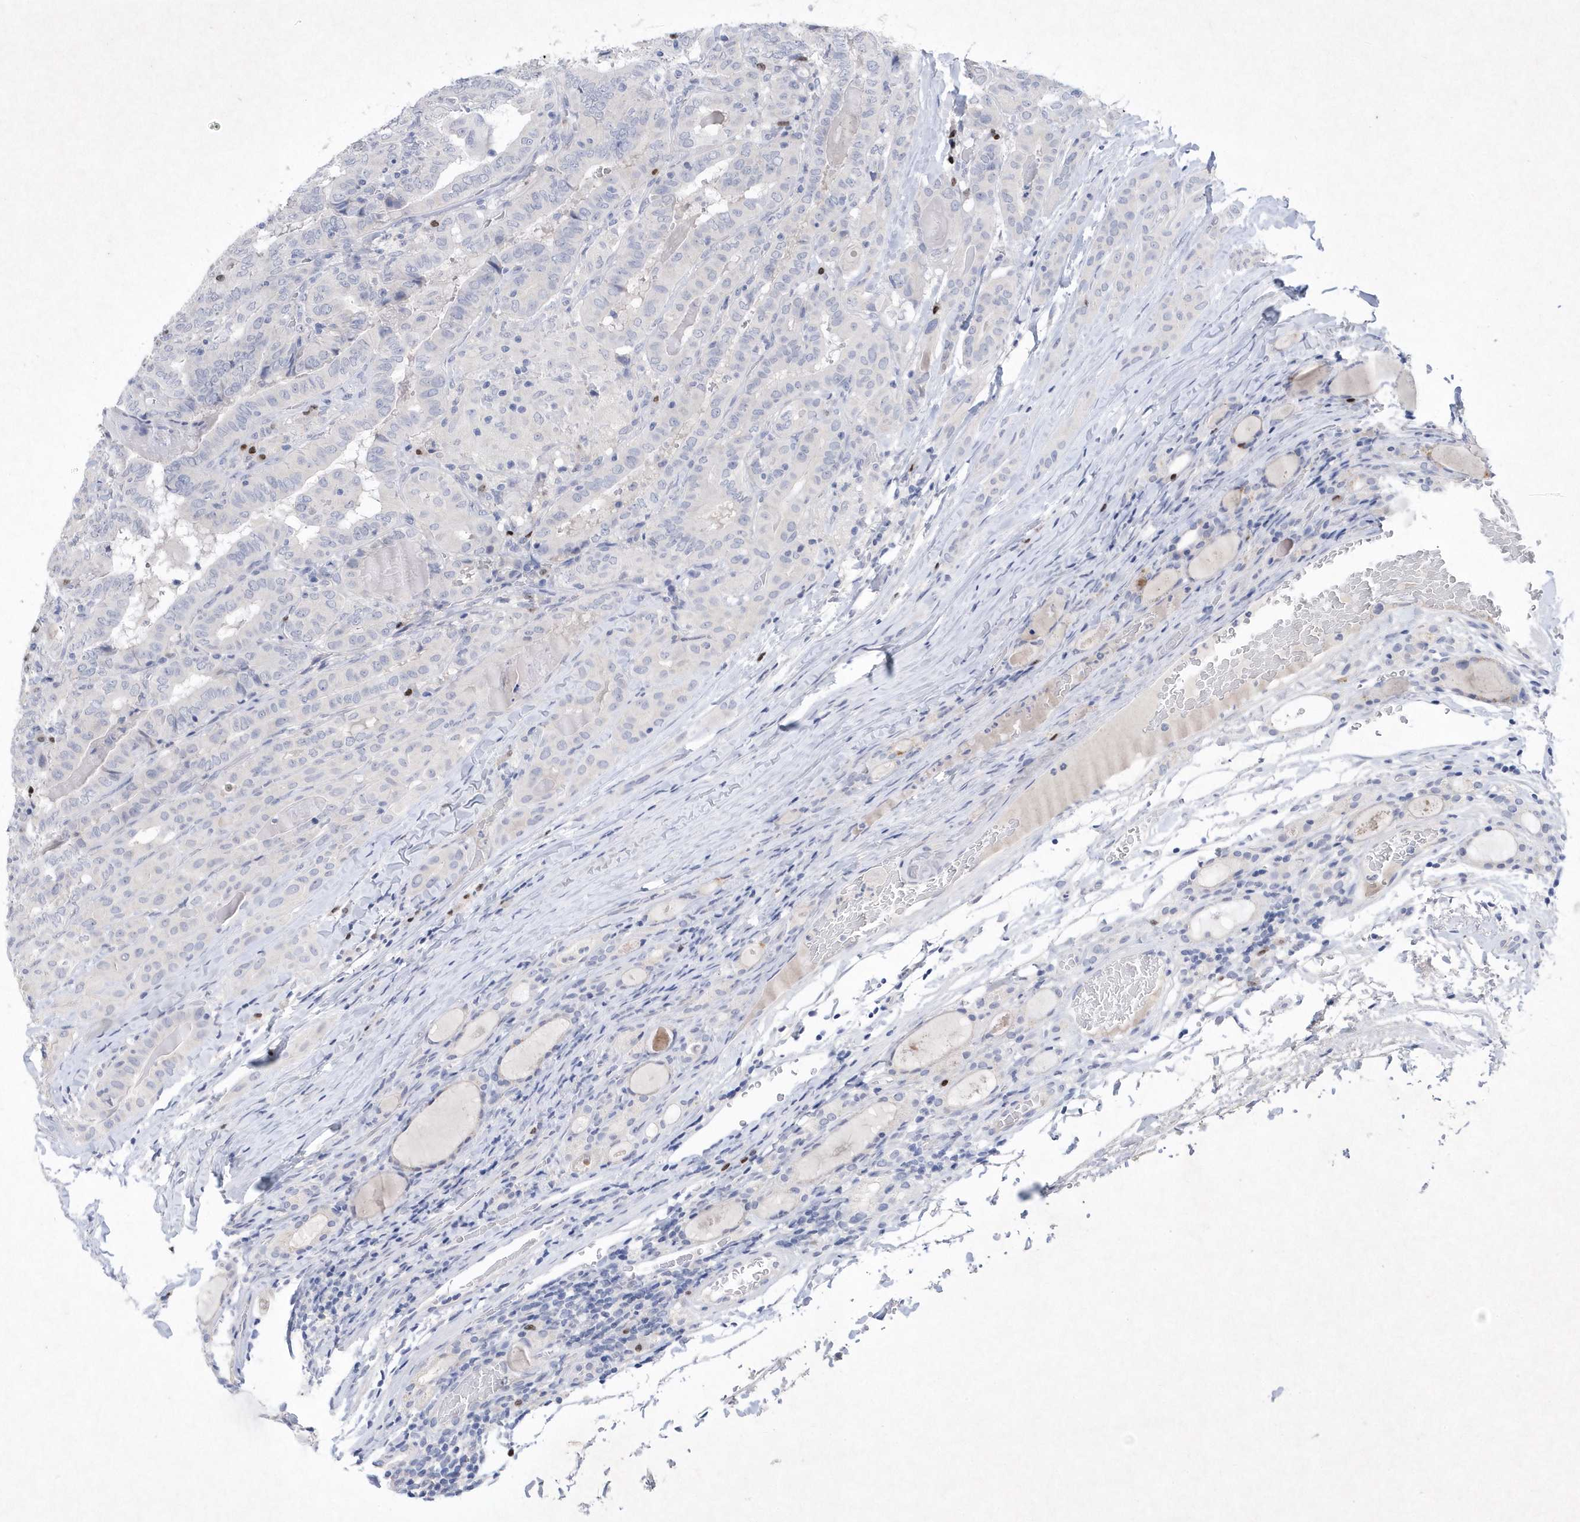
{"staining": {"intensity": "negative", "quantity": "none", "location": "none"}, "tissue": "thyroid cancer", "cell_type": "Tumor cells", "image_type": "cancer", "snomed": [{"axis": "morphology", "description": "Papillary adenocarcinoma, NOS"}, {"axis": "topography", "description": "Thyroid gland"}], "caption": "Immunohistochemistry (IHC) of thyroid cancer (papillary adenocarcinoma) demonstrates no expression in tumor cells.", "gene": "BHLHA15", "patient": {"sex": "female", "age": 72}}